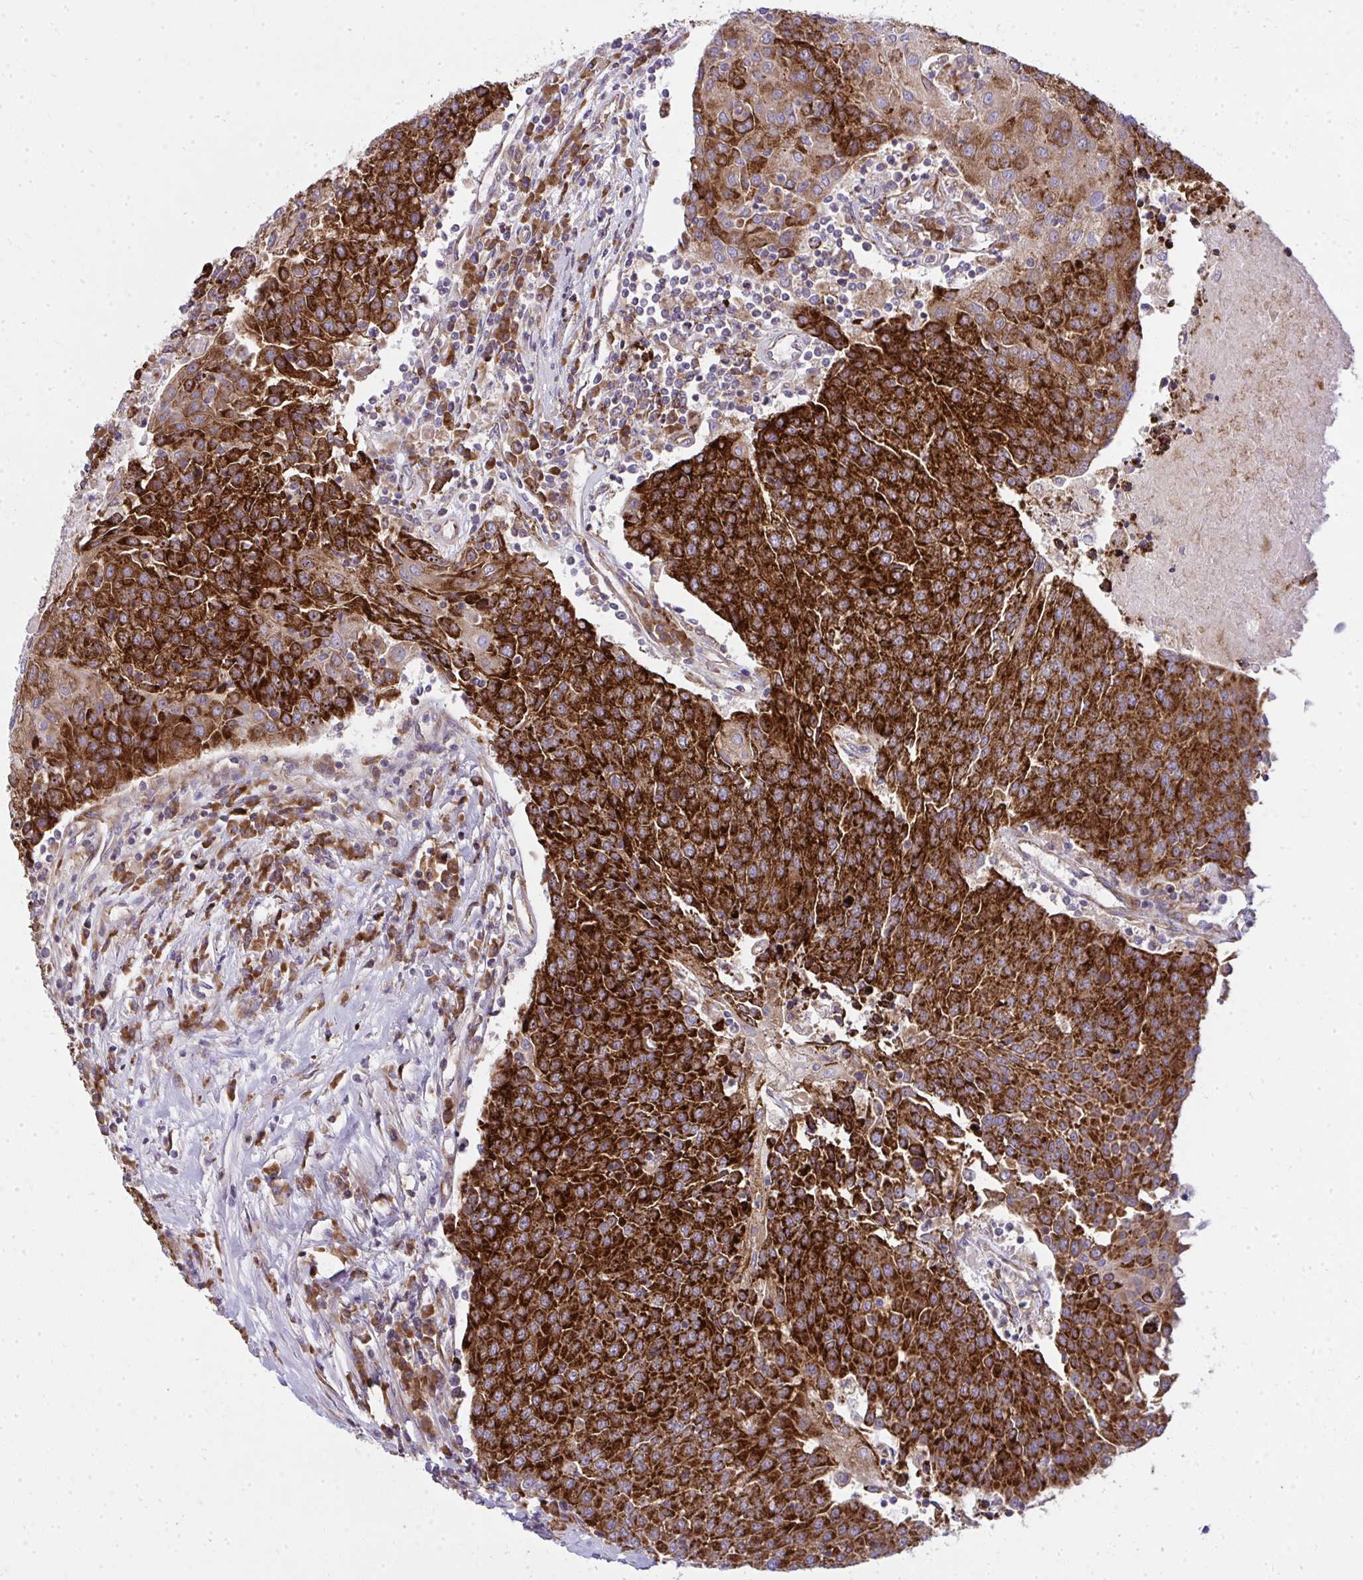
{"staining": {"intensity": "strong", "quantity": ">75%", "location": "cytoplasmic/membranous"}, "tissue": "urothelial cancer", "cell_type": "Tumor cells", "image_type": "cancer", "snomed": [{"axis": "morphology", "description": "Urothelial carcinoma, High grade"}, {"axis": "topography", "description": "Urinary bladder"}], "caption": "High-magnification brightfield microscopy of high-grade urothelial carcinoma stained with DAB (brown) and counterstained with hematoxylin (blue). tumor cells exhibit strong cytoplasmic/membranous staining is identified in about>75% of cells.", "gene": "GFPT2", "patient": {"sex": "female", "age": 85}}